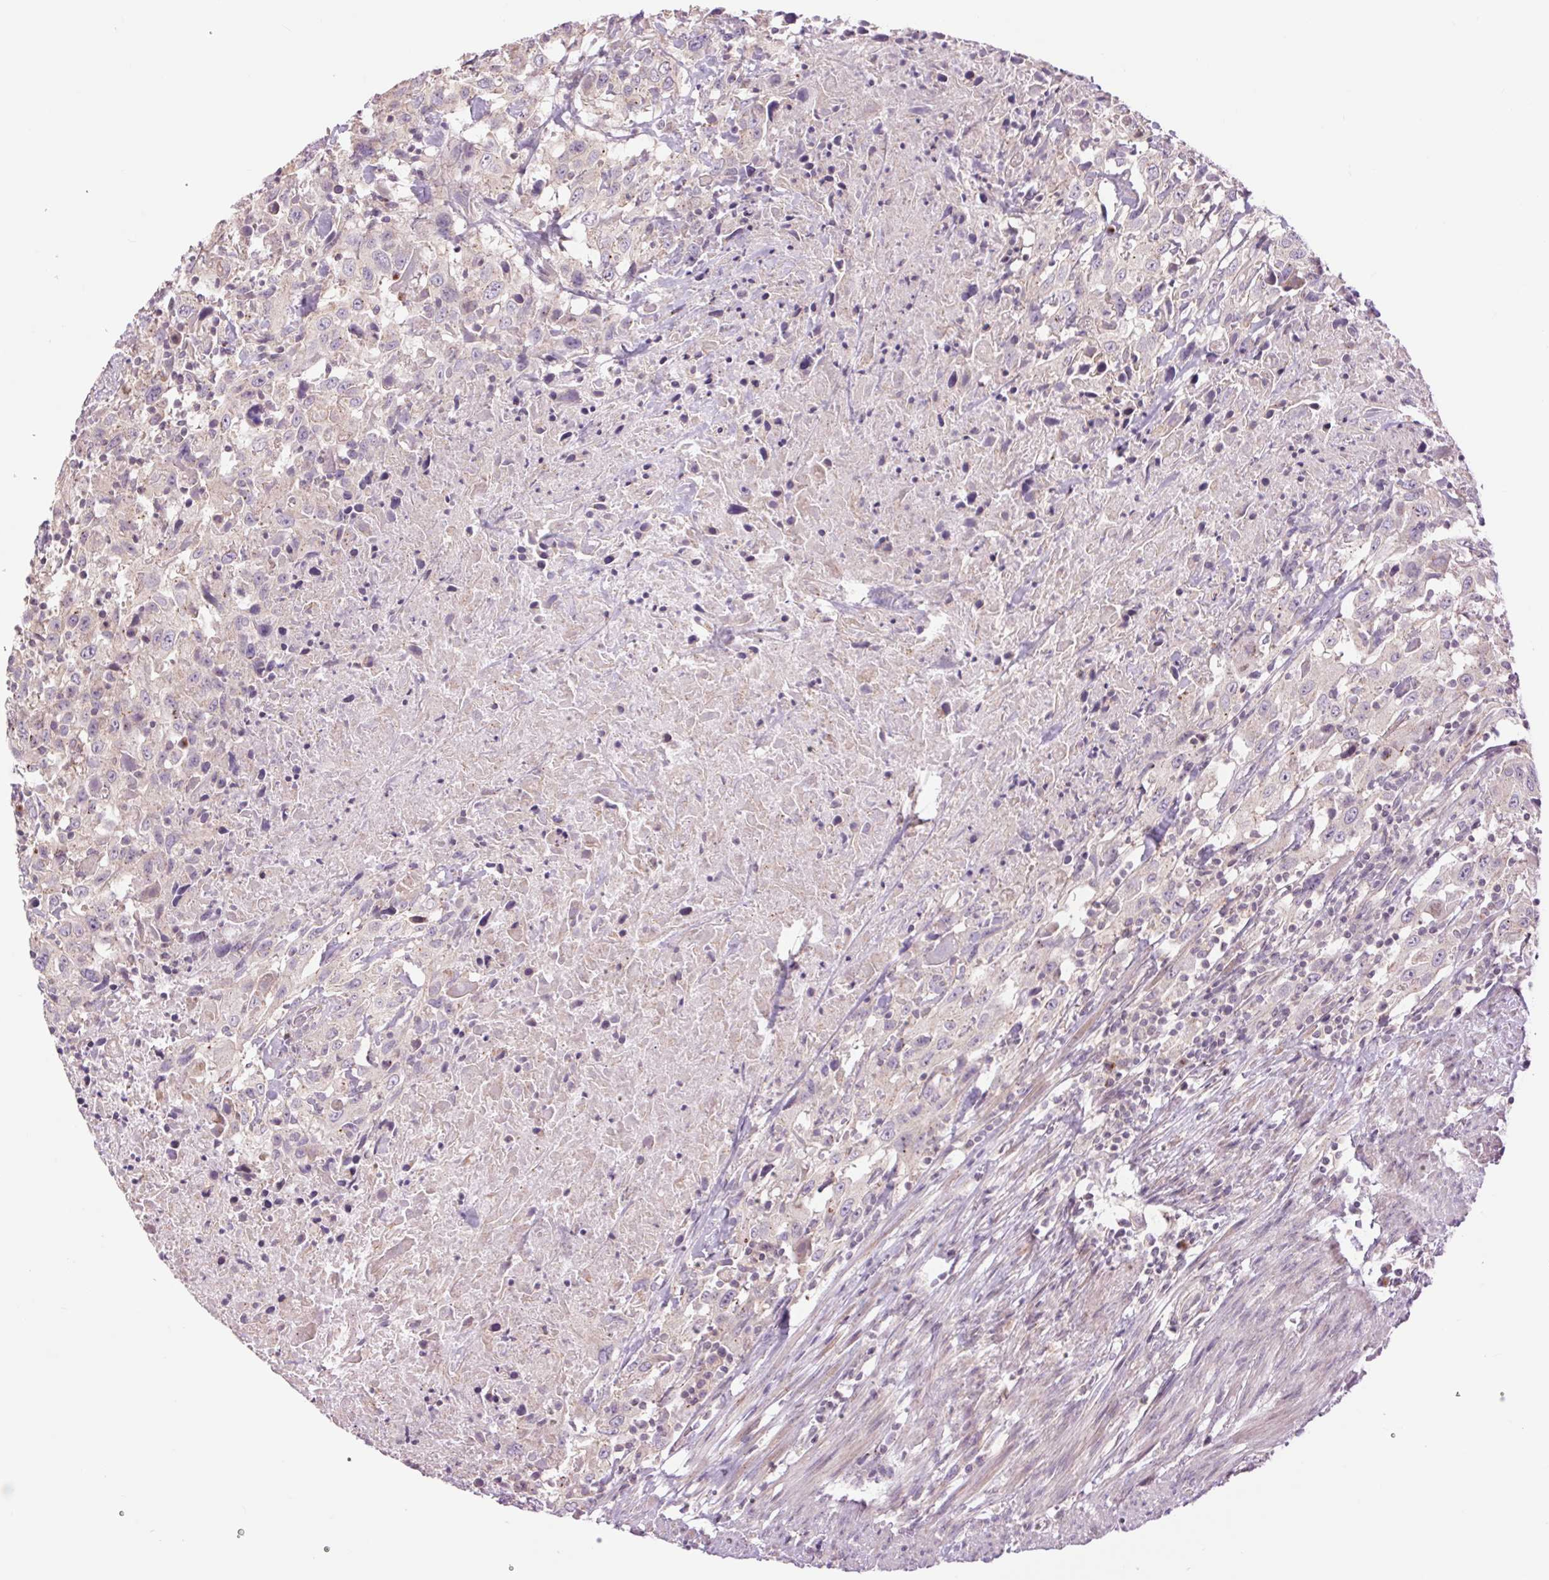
{"staining": {"intensity": "negative", "quantity": "none", "location": "none"}, "tissue": "urothelial cancer", "cell_type": "Tumor cells", "image_type": "cancer", "snomed": [{"axis": "morphology", "description": "Urothelial carcinoma, High grade"}, {"axis": "topography", "description": "Urinary bladder"}], "caption": "Urothelial carcinoma (high-grade) stained for a protein using immunohistochemistry (IHC) demonstrates no expression tumor cells.", "gene": "CTNNA3", "patient": {"sex": "male", "age": 61}}